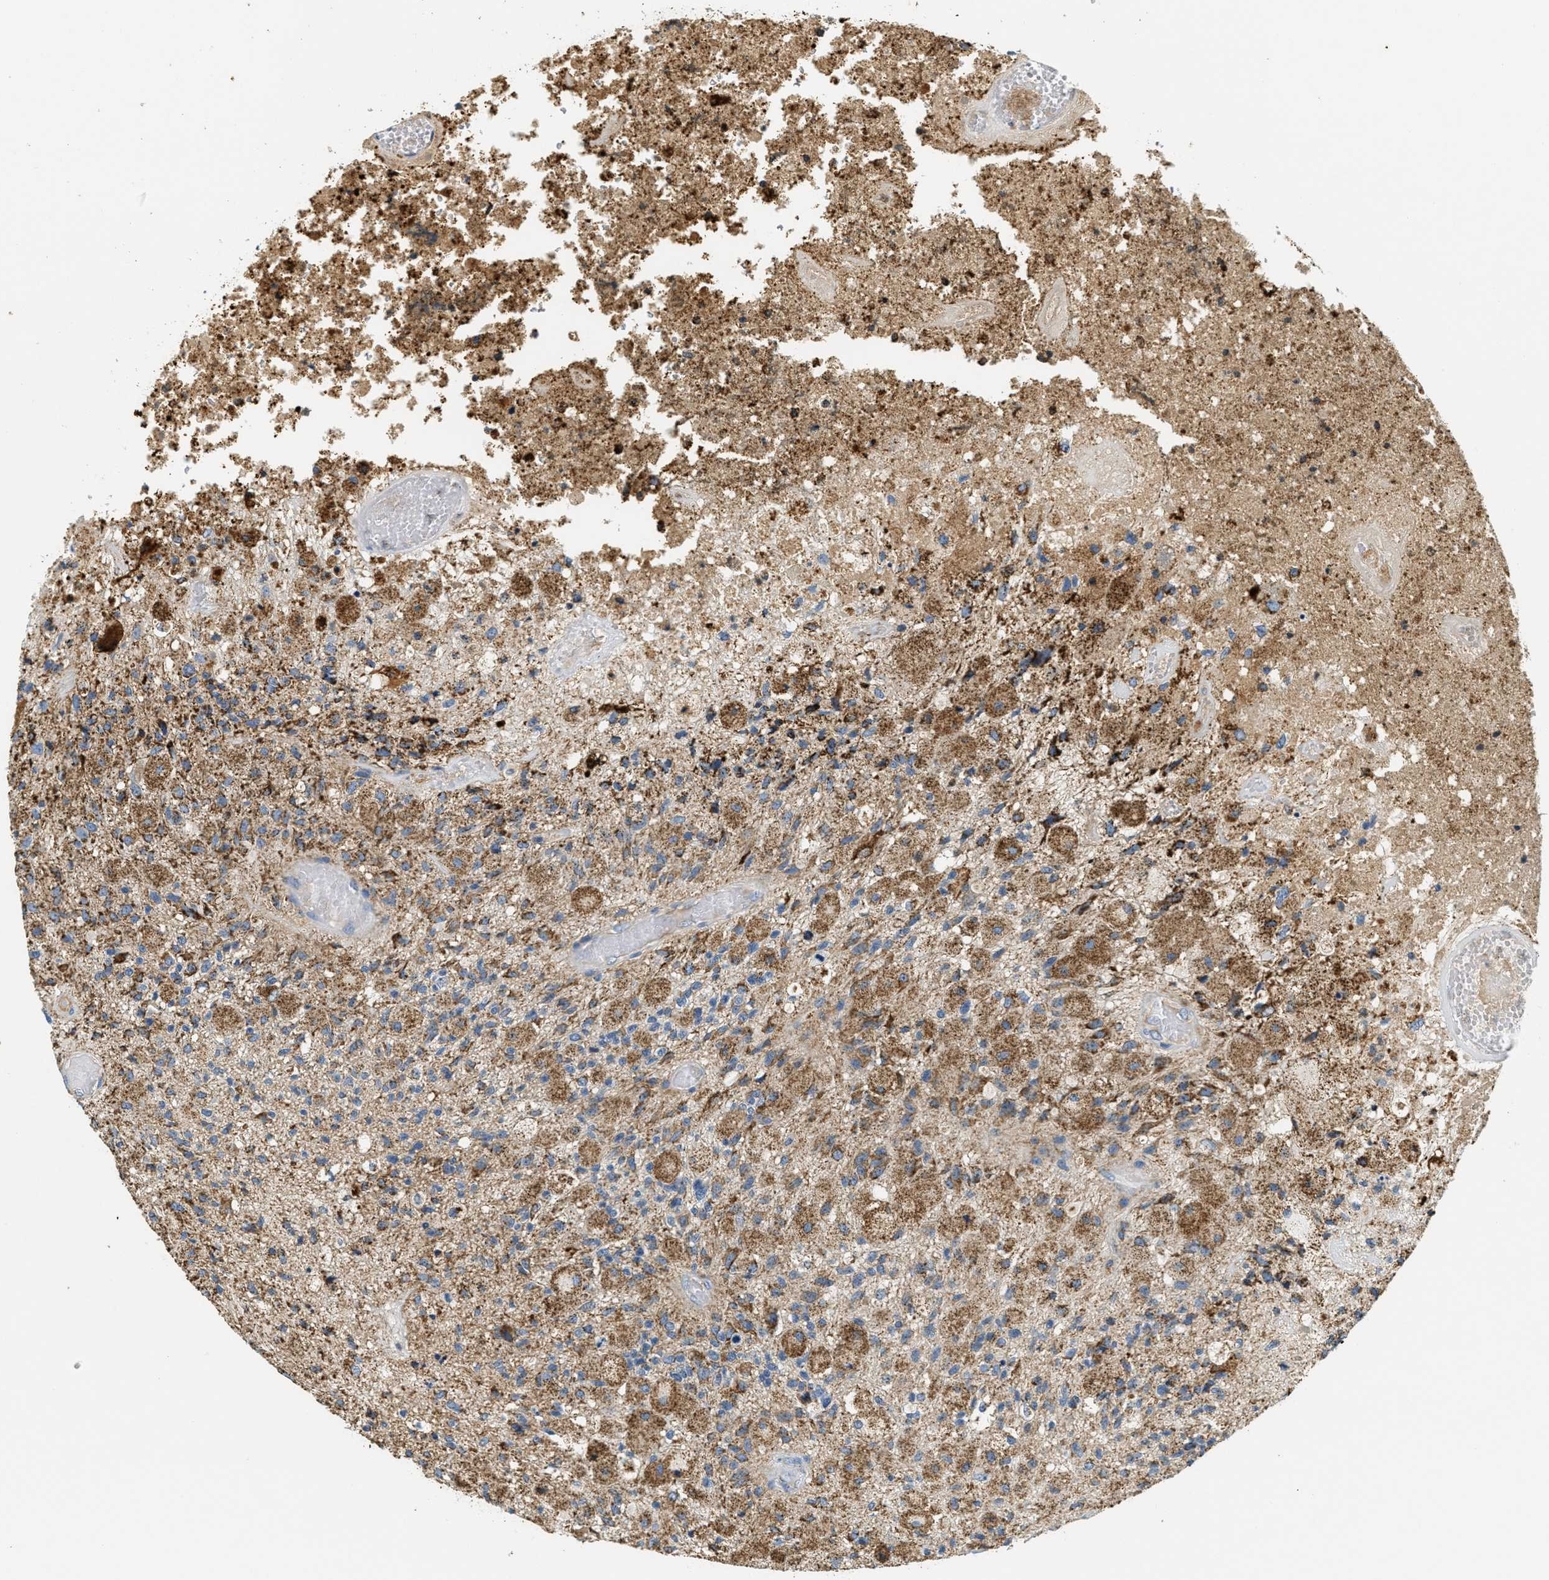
{"staining": {"intensity": "strong", "quantity": "25%-75%", "location": "cytoplasmic/membranous"}, "tissue": "glioma", "cell_type": "Tumor cells", "image_type": "cancer", "snomed": [{"axis": "morphology", "description": "Normal tissue, NOS"}, {"axis": "morphology", "description": "Glioma, malignant, High grade"}, {"axis": "topography", "description": "Cerebral cortex"}], "caption": "Tumor cells reveal strong cytoplasmic/membranous positivity in approximately 25%-75% of cells in malignant glioma (high-grade).", "gene": "HLCS", "patient": {"sex": "male", "age": 77}}